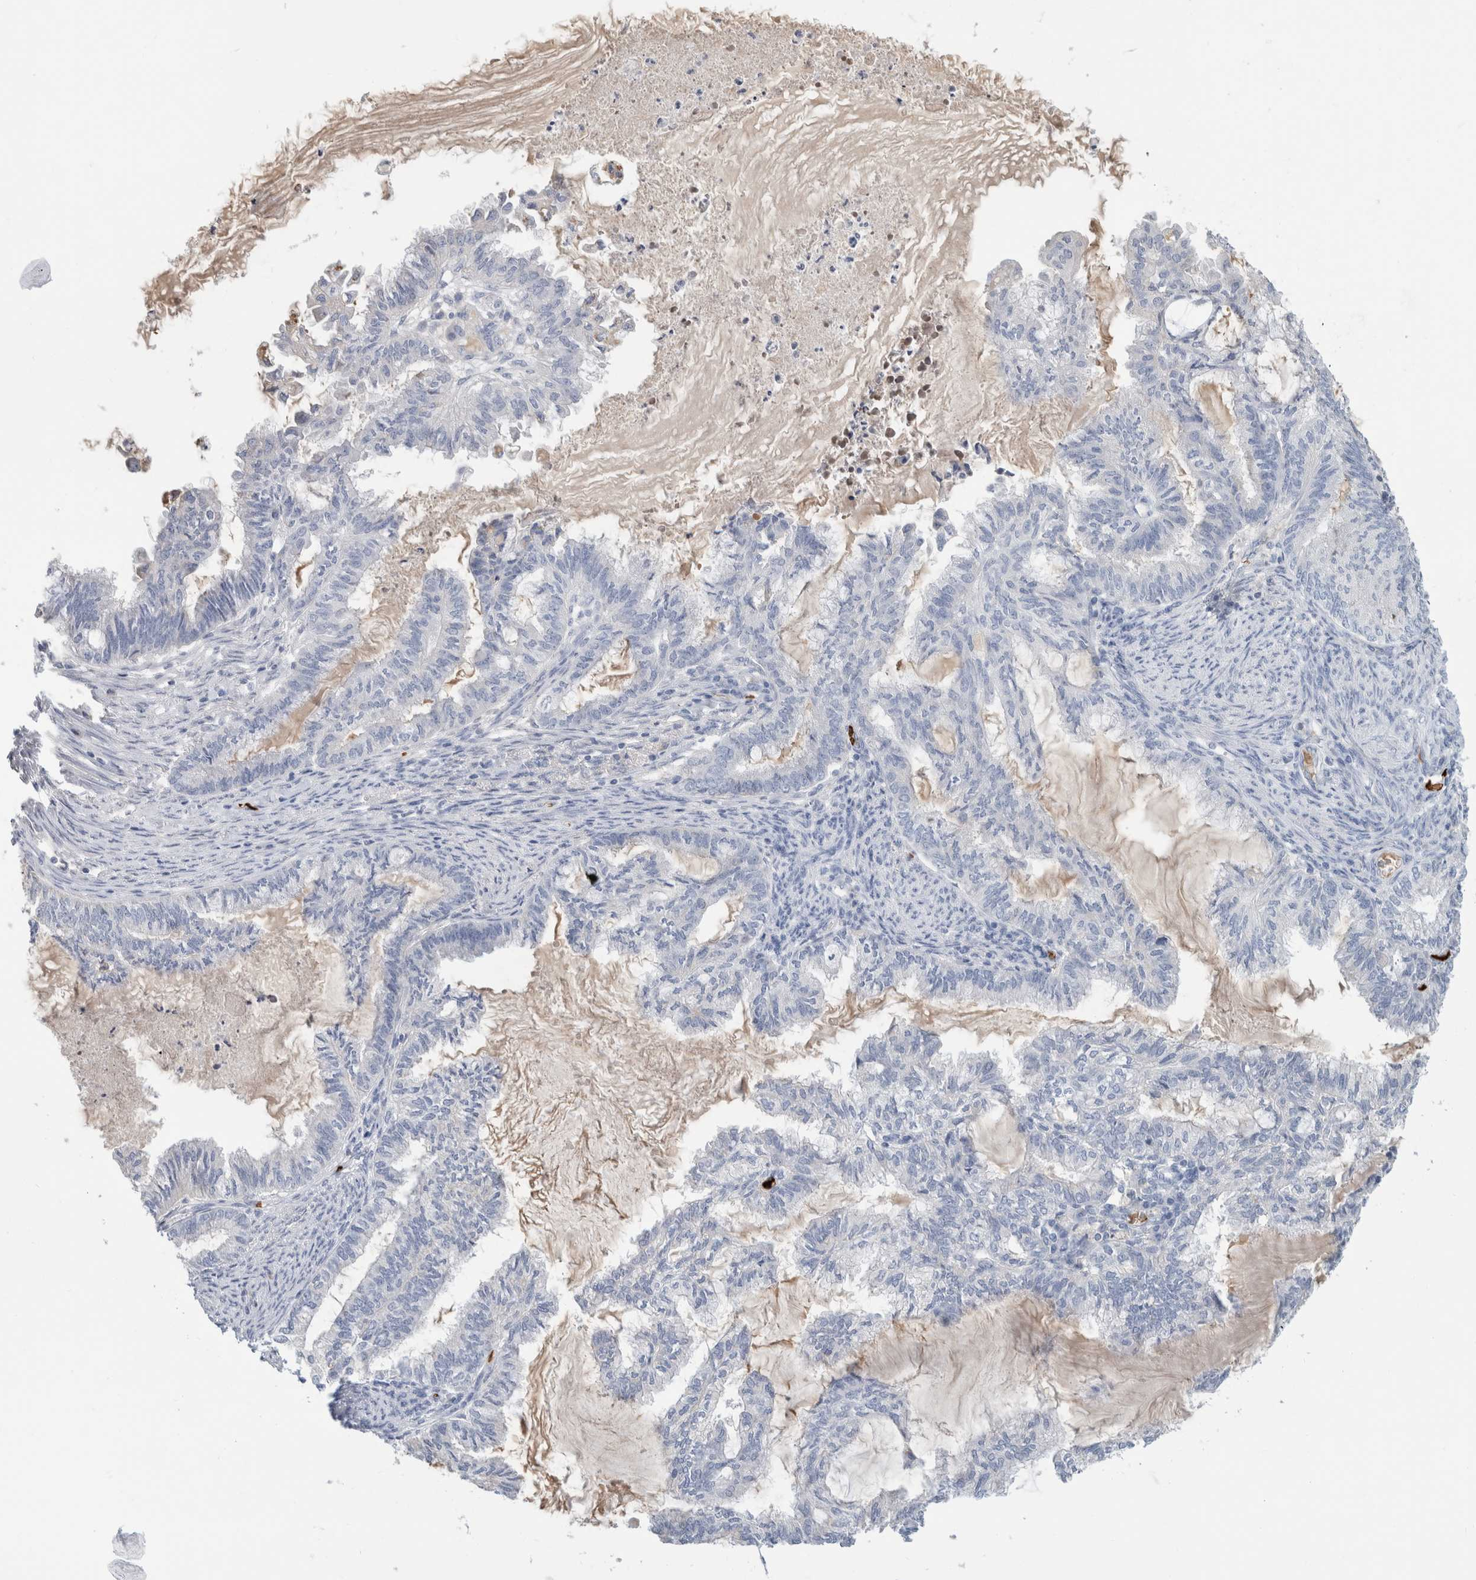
{"staining": {"intensity": "negative", "quantity": "none", "location": "none"}, "tissue": "endometrial cancer", "cell_type": "Tumor cells", "image_type": "cancer", "snomed": [{"axis": "morphology", "description": "Adenocarcinoma, NOS"}, {"axis": "topography", "description": "Endometrium"}], "caption": "IHC of human adenocarcinoma (endometrial) displays no staining in tumor cells.", "gene": "CA1", "patient": {"sex": "female", "age": 86}}